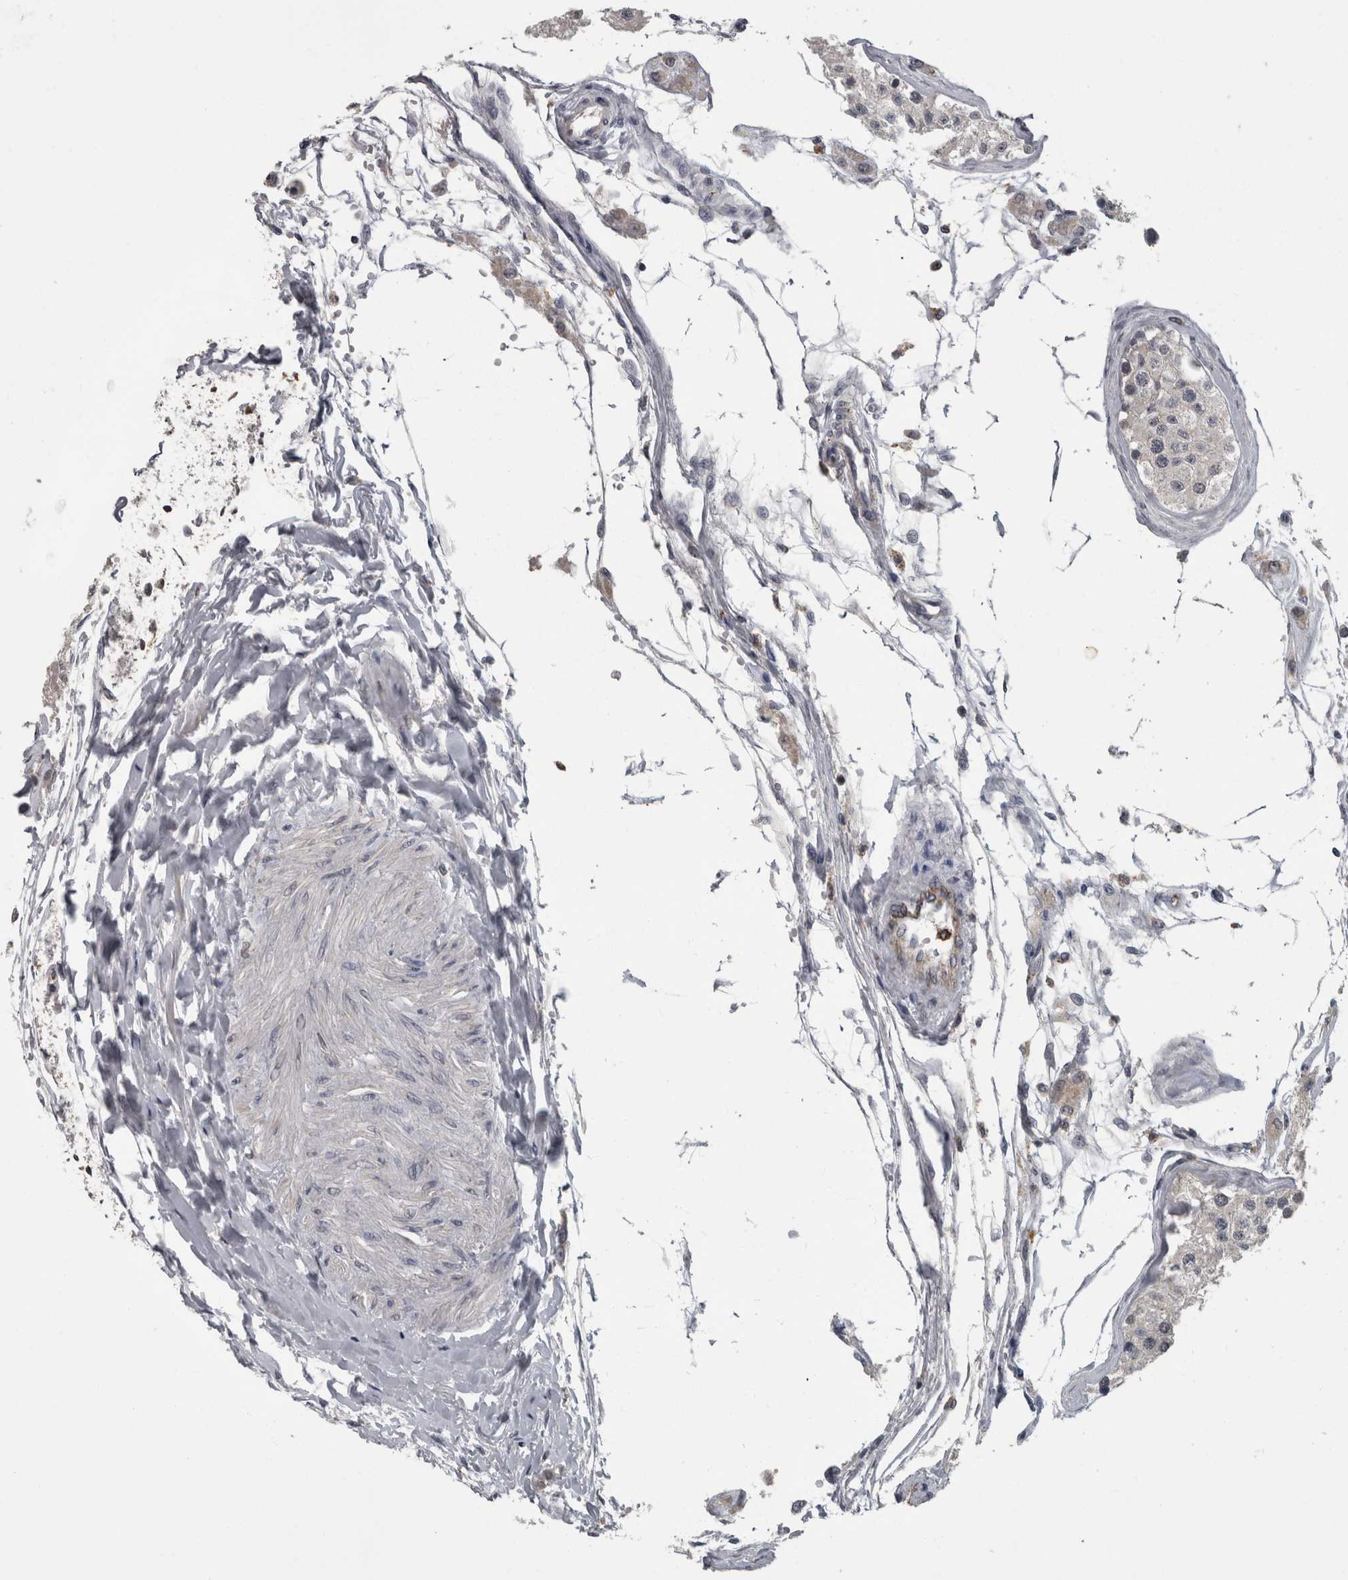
{"staining": {"intensity": "negative", "quantity": "none", "location": "none"}, "tissue": "testis", "cell_type": "Cells in seminiferous ducts", "image_type": "normal", "snomed": [{"axis": "morphology", "description": "Normal tissue, NOS"}, {"axis": "morphology", "description": "Adenocarcinoma, metastatic, NOS"}, {"axis": "topography", "description": "Testis"}], "caption": "Immunohistochemistry of benign human testis shows no staining in cells in seminiferous ducts.", "gene": "NAAA", "patient": {"sex": "male", "age": 26}}